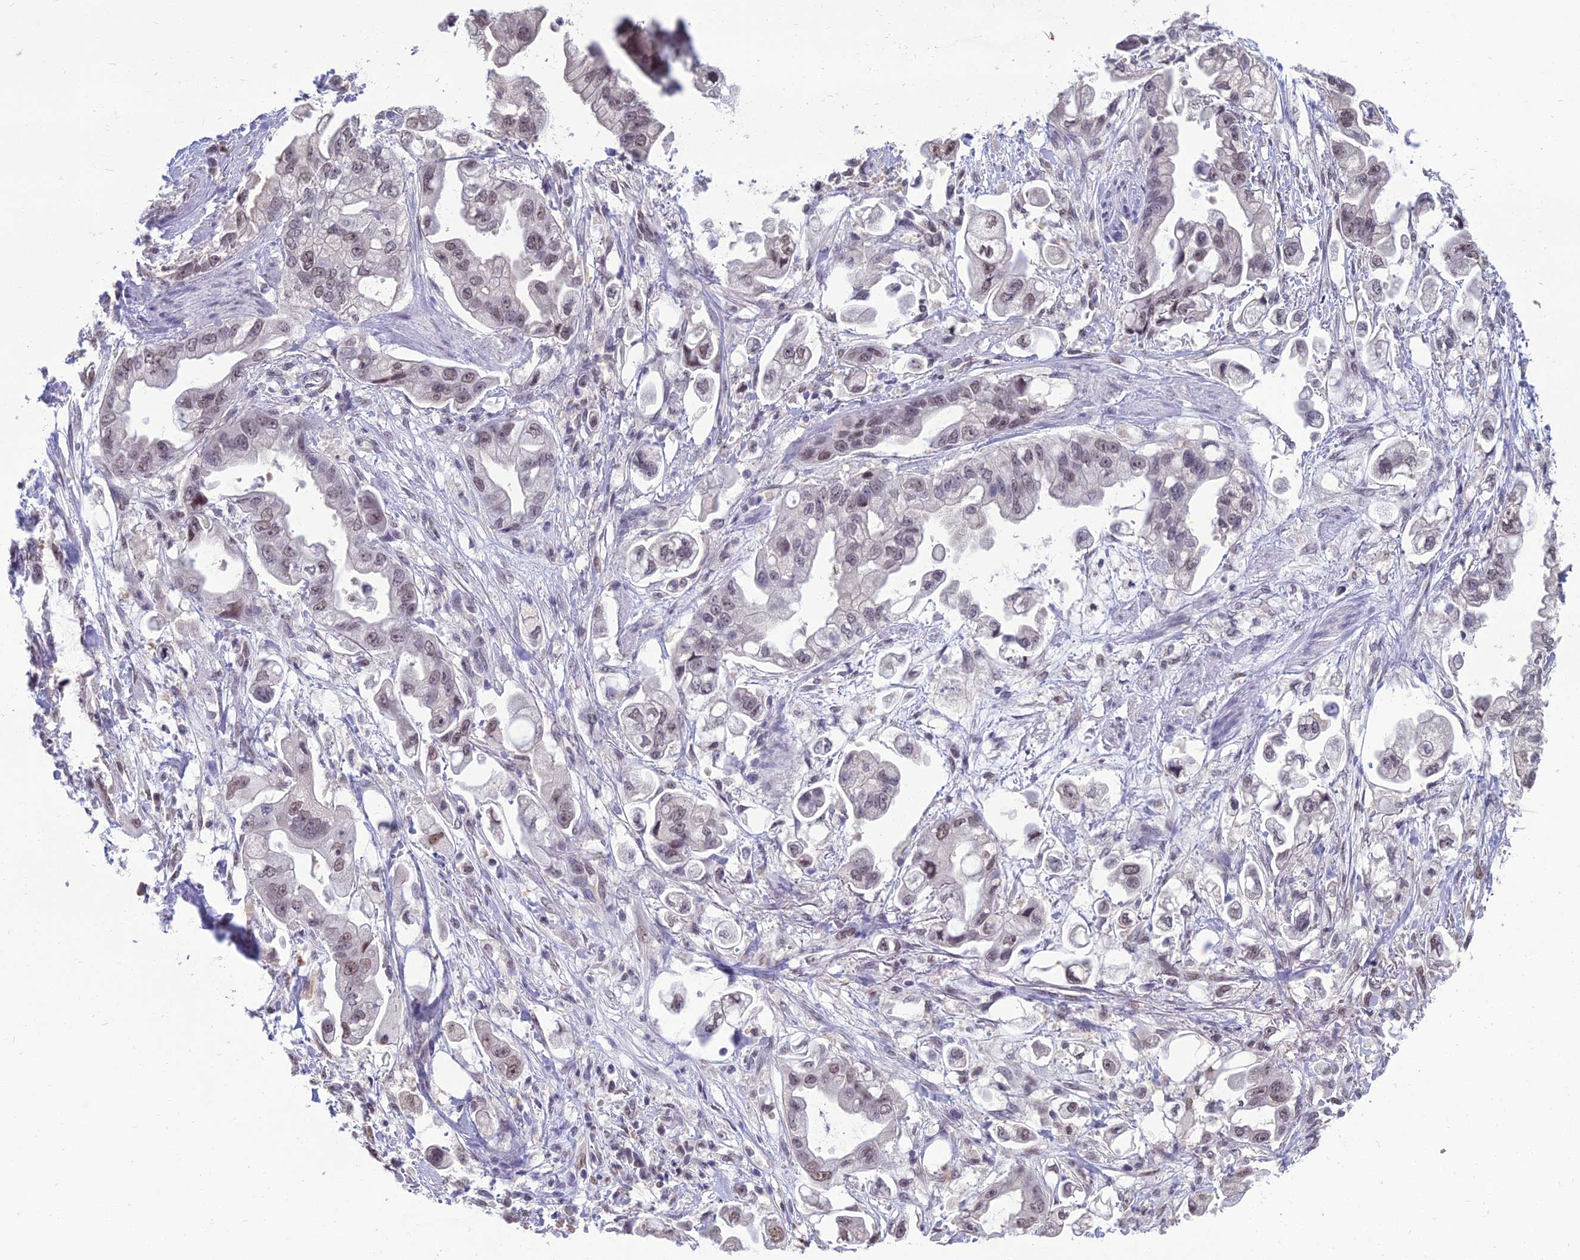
{"staining": {"intensity": "weak", "quantity": "25%-75%", "location": "nuclear"}, "tissue": "stomach cancer", "cell_type": "Tumor cells", "image_type": "cancer", "snomed": [{"axis": "morphology", "description": "Adenocarcinoma, NOS"}, {"axis": "topography", "description": "Stomach"}], "caption": "An image of human adenocarcinoma (stomach) stained for a protein reveals weak nuclear brown staining in tumor cells. The staining was performed using DAB to visualize the protein expression in brown, while the nuclei were stained in blue with hematoxylin (Magnification: 20x).", "gene": "SRSF7", "patient": {"sex": "male", "age": 62}}